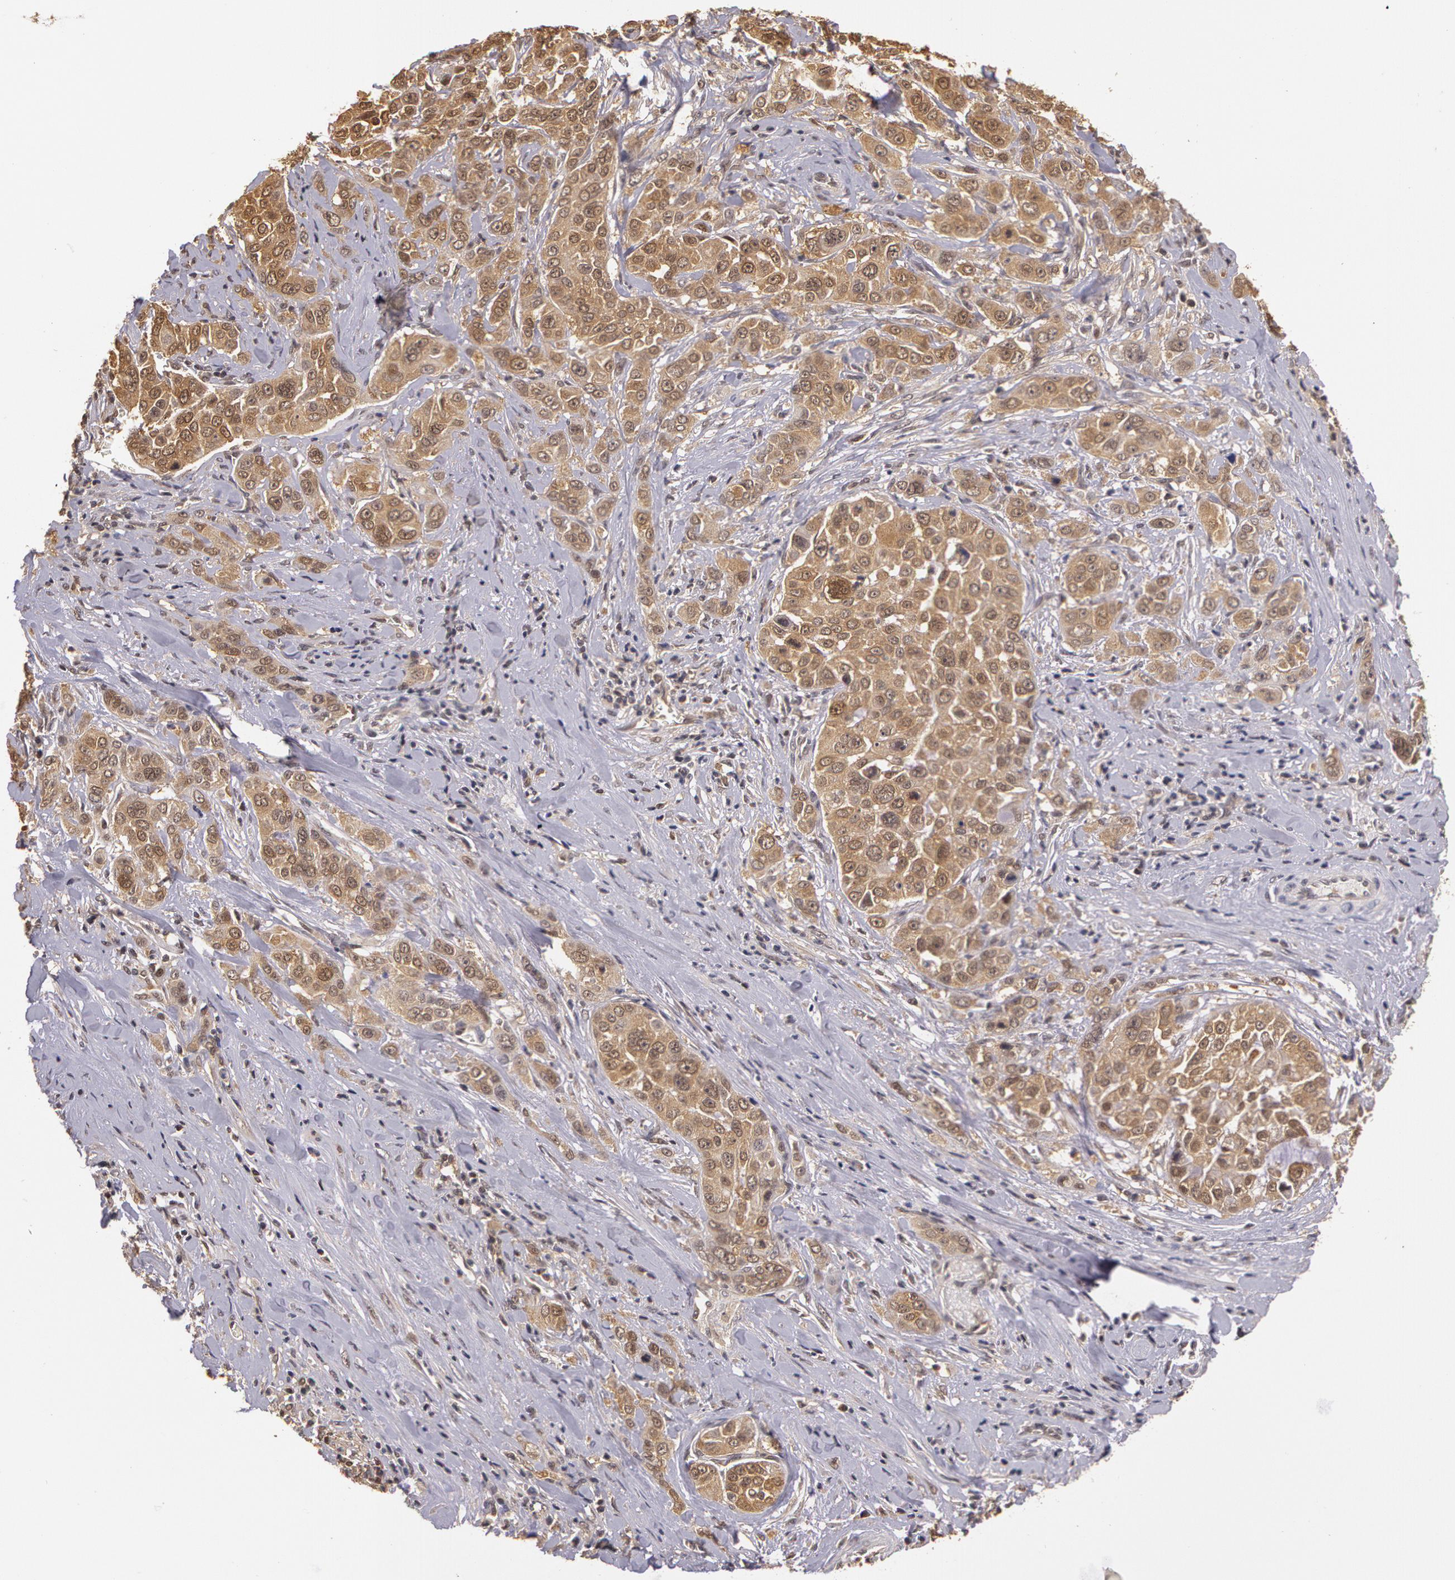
{"staining": {"intensity": "weak", "quantity": ">75%", "location": "cytoplasmic/membranous"}, "tissue": "pancreatic cancer", "cell_type": "Tumor cells", "image_type": "cancer", "snomed": [{"axis": "morphology", "description": "Adenocarcinoma, NOS"}, {"axis": "topography", "description": "Pancreas"}], "caption": "Immunohistochemistry image of human pancreatic cancer (adenocarcinoma) stained for a protein (brown), which reveals low levels of weak cytoplasmic/membranous positivity in approximately >75% of tumor cells.", "gene": "AHSA1", "patient": {"sex": "female", "age": 52}}